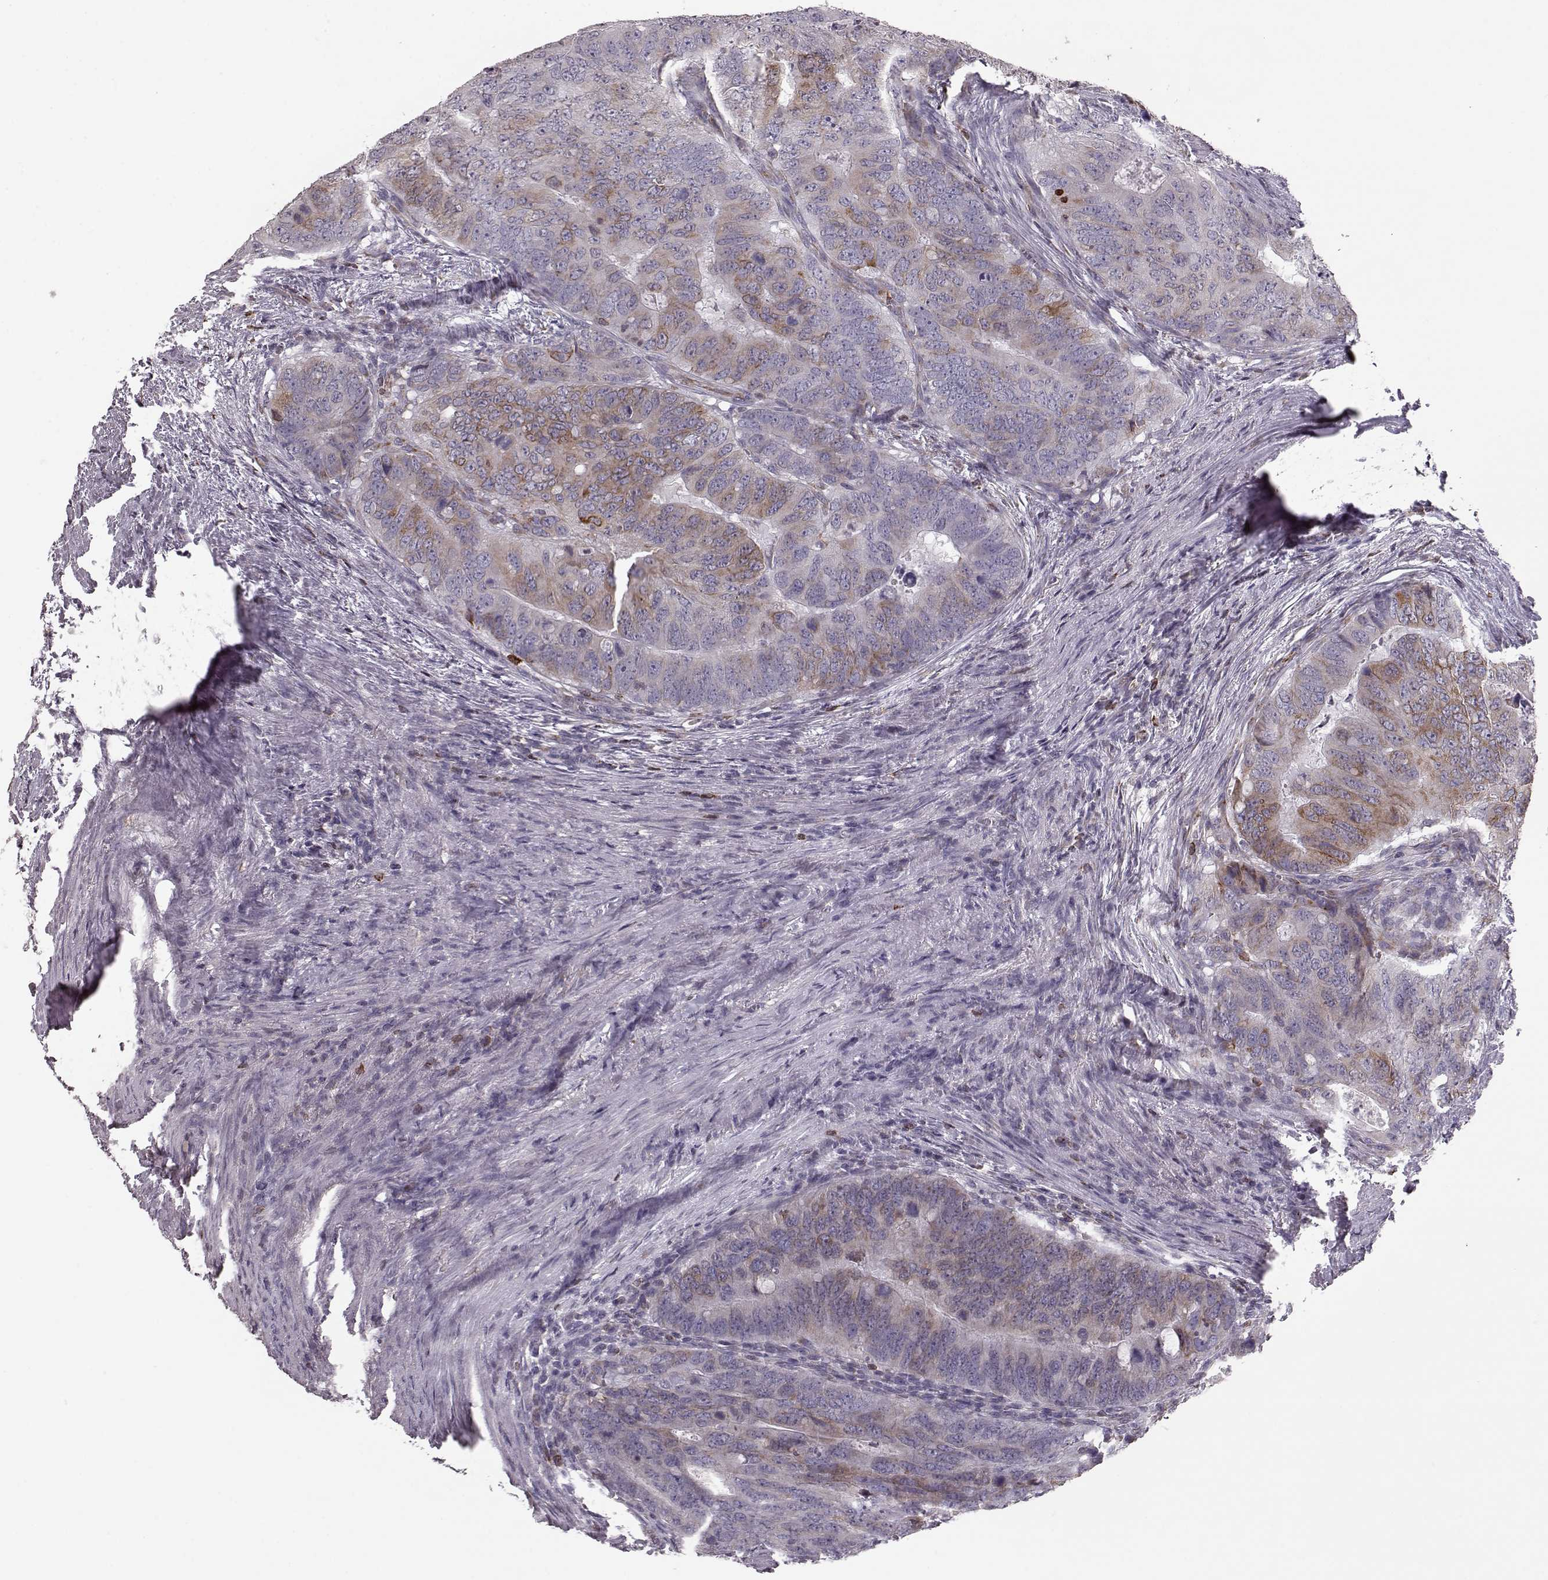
{"staining": {"intensity": "moderate", "quantity": "<25%", "location": "cytoplasmic/membranous"}, "tissue": "colorectal cancer", "cell_type": "Tumor cells", "image_type": "cancer", "snomed": [{"axis": "morphology", "description": "Adenocarcinoma, NOS"}, {"axis": "topography", "description": "Colon"}], "caption": "This is an image of immunohistochemistry (IHC) staining of colorectal adenocarcinoma, which shows moderate staining in the cytoplasmic/membranous of tumor cells.", "gene": "ELOVL5", "patient": {"sex": "male", "age": 79}}